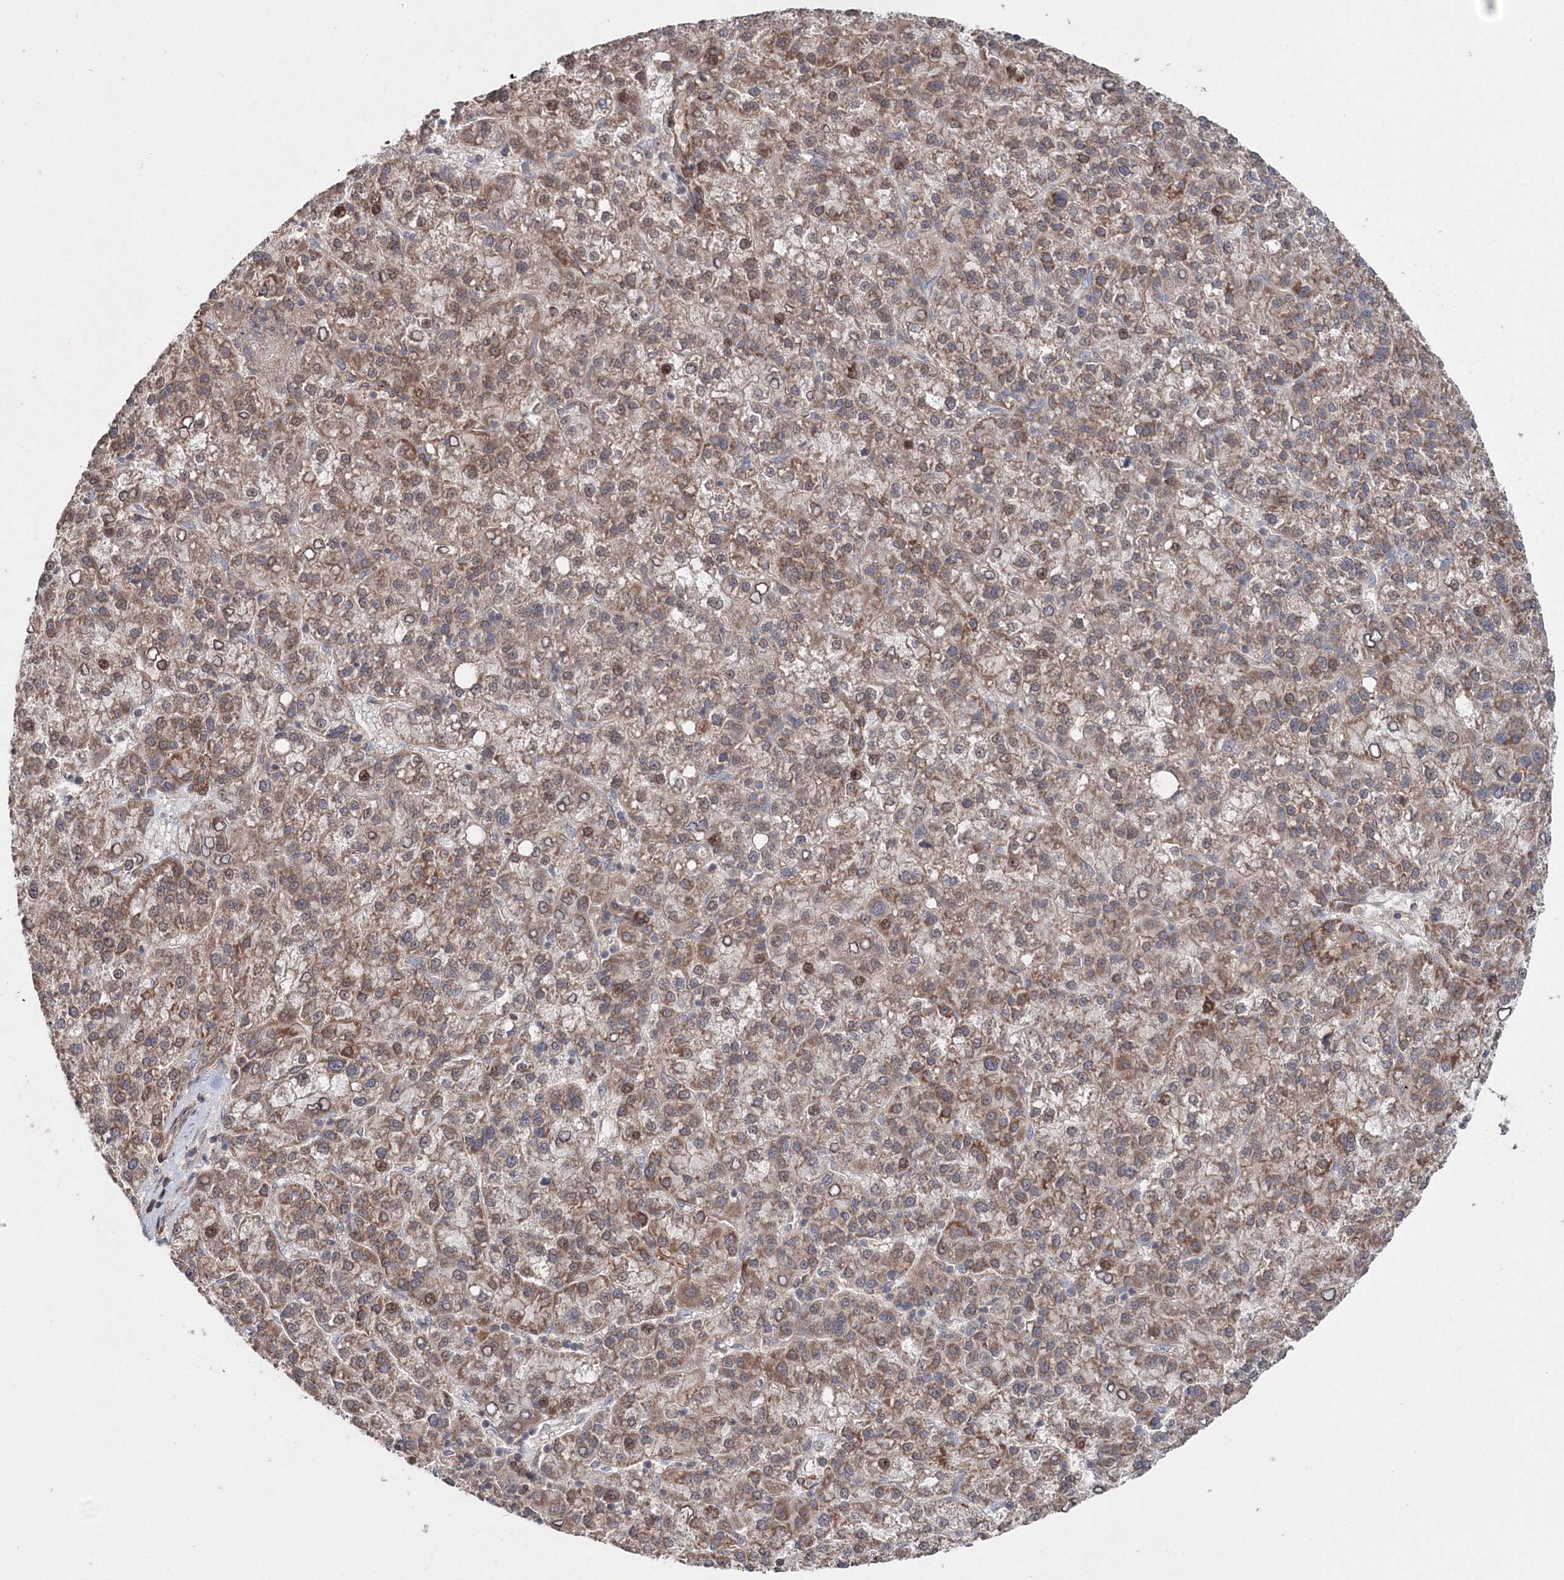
{"staining": {"intensity": "moderate", "quantity": ">75%", "location": "cytoplasmic/membranous"}, "tissue": "liver cancer", "cell_type": "Tumor cells", "image_type": "cancer", "snomed": [{"axis": "morphology", "description": "Carcinoma, Hepatocellular, NOS"}, {"axis": "topography", "description": "Liver"}], "caption": "Liver hepatocellular carcinoma was stained to show a protein in brown. There is medium levels of moderate cytoplasmic/membranous expression in about >75% of tumor cells. The staining was performed using DAB to visualize the protein expression in brown, while the nuclei were stained in blue with hematoxylin (Magnification: 20x).", "gene": "NOA1", "patient": {"sex": "female", "age": 58}}